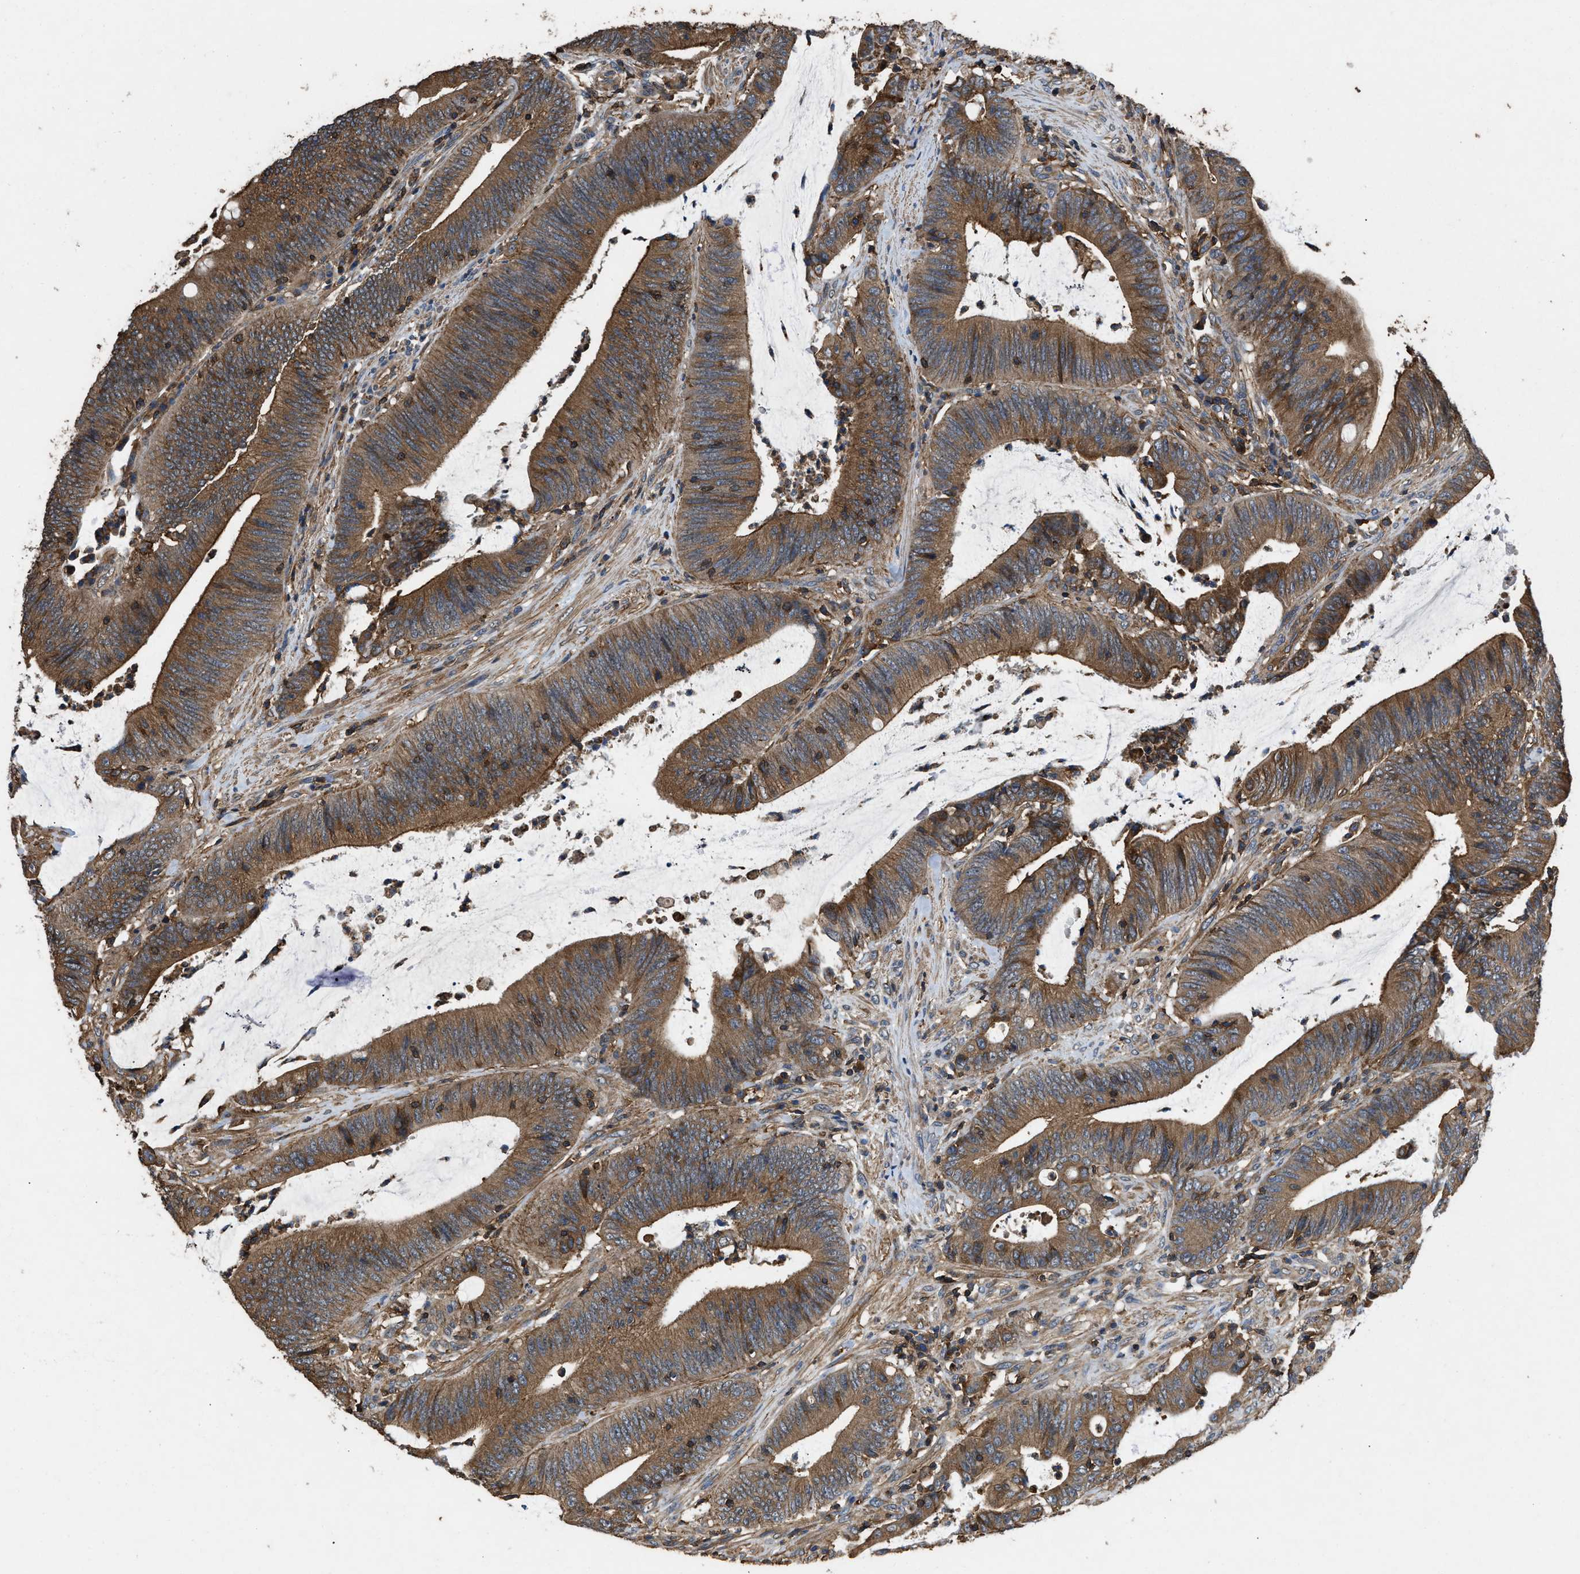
{"staining": {"intensity": "moderate", "quantity": ">75%", "location": "cytoplasmic/membranous"}, "tissue": "colorectal cancer", "cell_type": "Tumor cells", "image_type": "cancer", "snomed": [{"axis": "morphology", "description": "Normal tissue, NOS"}, {"axis": "morphology", "description": "Adenocarcinoma, NOS"}, {"axis": "topography", "description": "Rectum"}], "caption": "Protein expression analysis of human adenocarcinoma (colorectal) reveals moderate cytoplasmic/membranous staining in approximately >75% of tumor cells.", "gene": "LINGO2", "patient": {"sex": "female", "age": 66}}